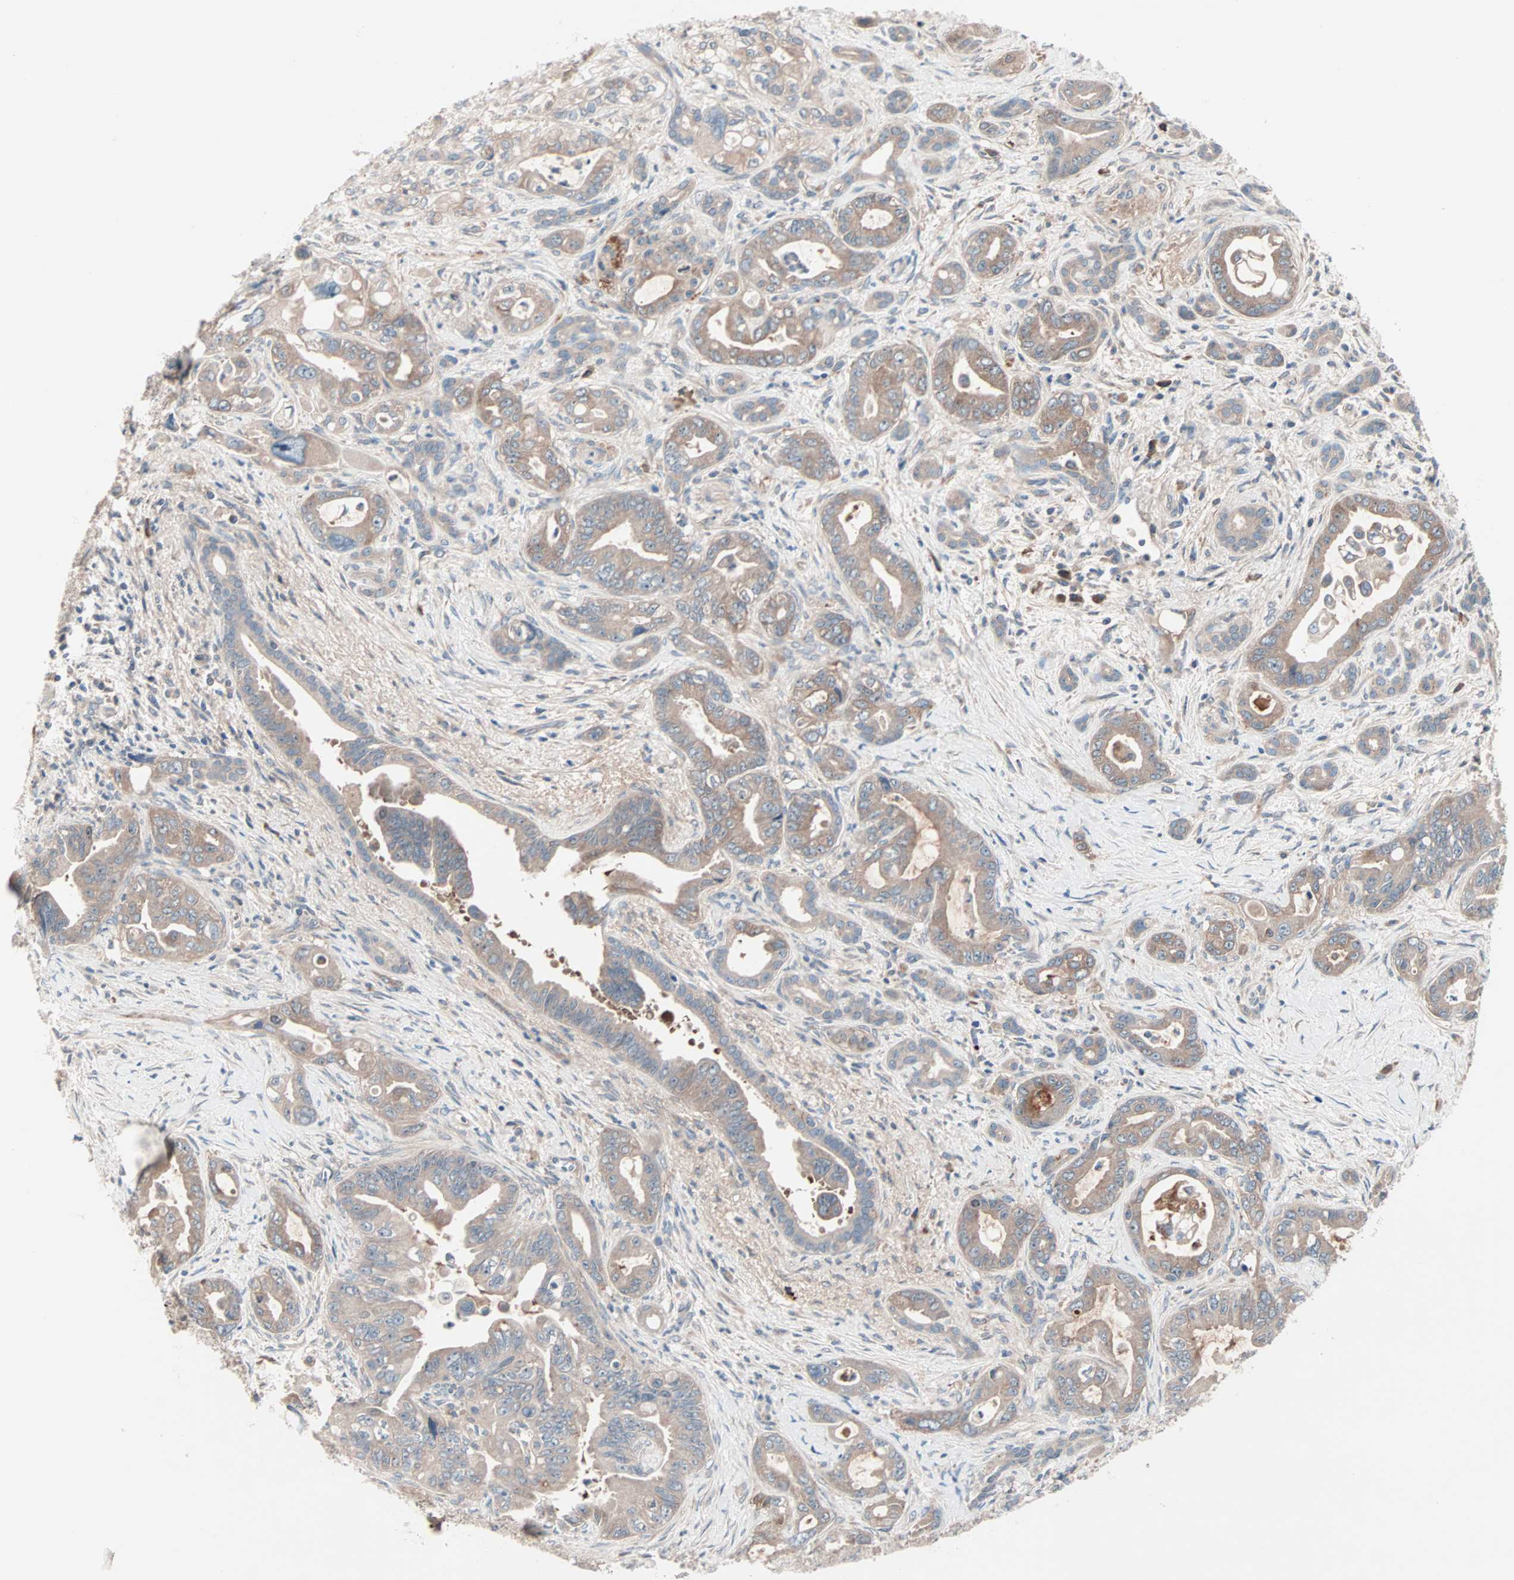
{"staining": {"intensity": "weak", "quantity": ">75%", "location": "cytoplasmic/membranous"}, "tissue": "pancreatic cancer", "cell_type": "Tumor cells", "image_type": "cancer", "snomed": [{"axis": "morphology", "description": "Adenocarcinoma, NOS"}, {"axis": "topography", "description": "Pancreas"}], "caption": "Protein expression analysis of pancreatic adenocarcinoma demonstrates weak cytoplasmic/membranous expression in about >75% of tumor cells.", "gene": "CAD", "patient": {"sex": "male", "age": 70}}